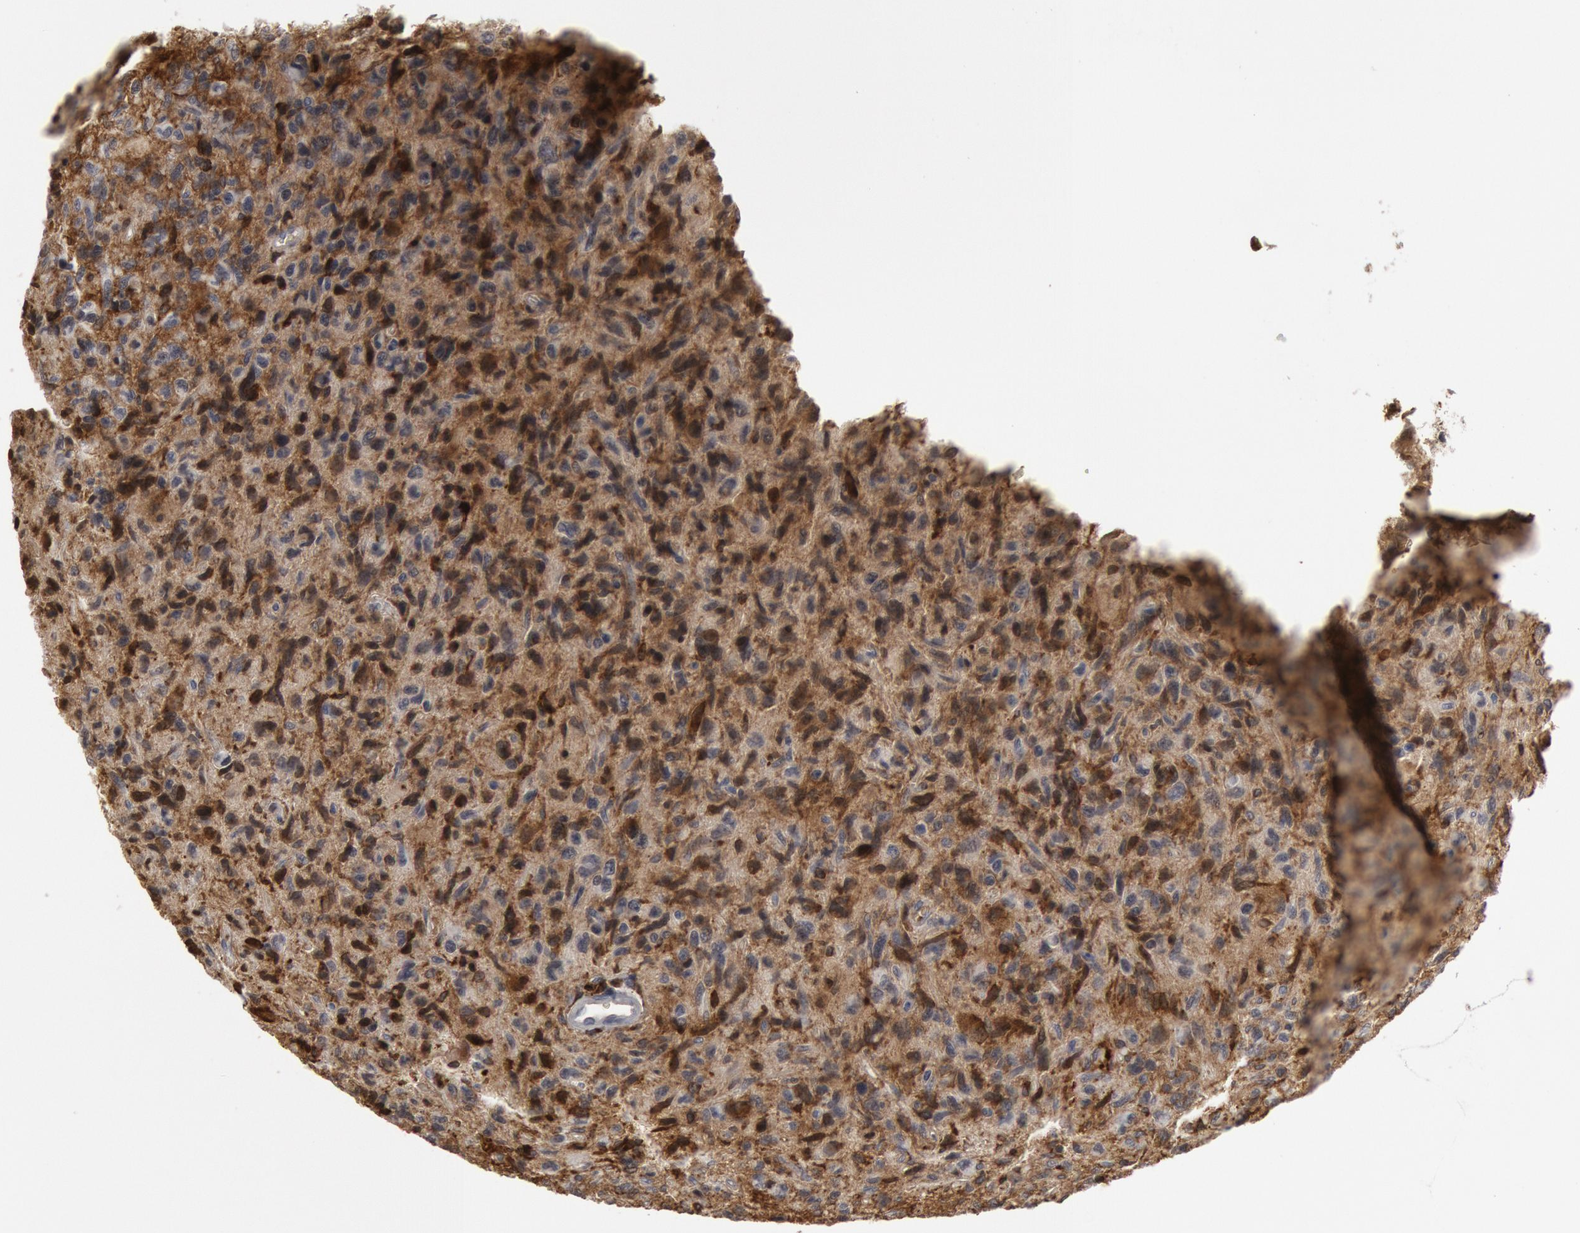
{"staining": {"intensity": "moderate", "quantity": ">75%", "location": "cytoplasmic/membranous,nuclear"}, "tissue": "glioma", "cell_type": "Tumor cells", "image_type": "cancer", "snomed": [{"axis": "morphology", "description": "Glioma, malignant, High grade"}, {"axis": "topography", "description": "Brain"}], "caption": "Glioma tissue shows moderate cytoplasmic/membranous and nuclear expression in about >75% of tumor cells", "gene": "C1QC", "patient": {"sex": "female", "age": 60}}